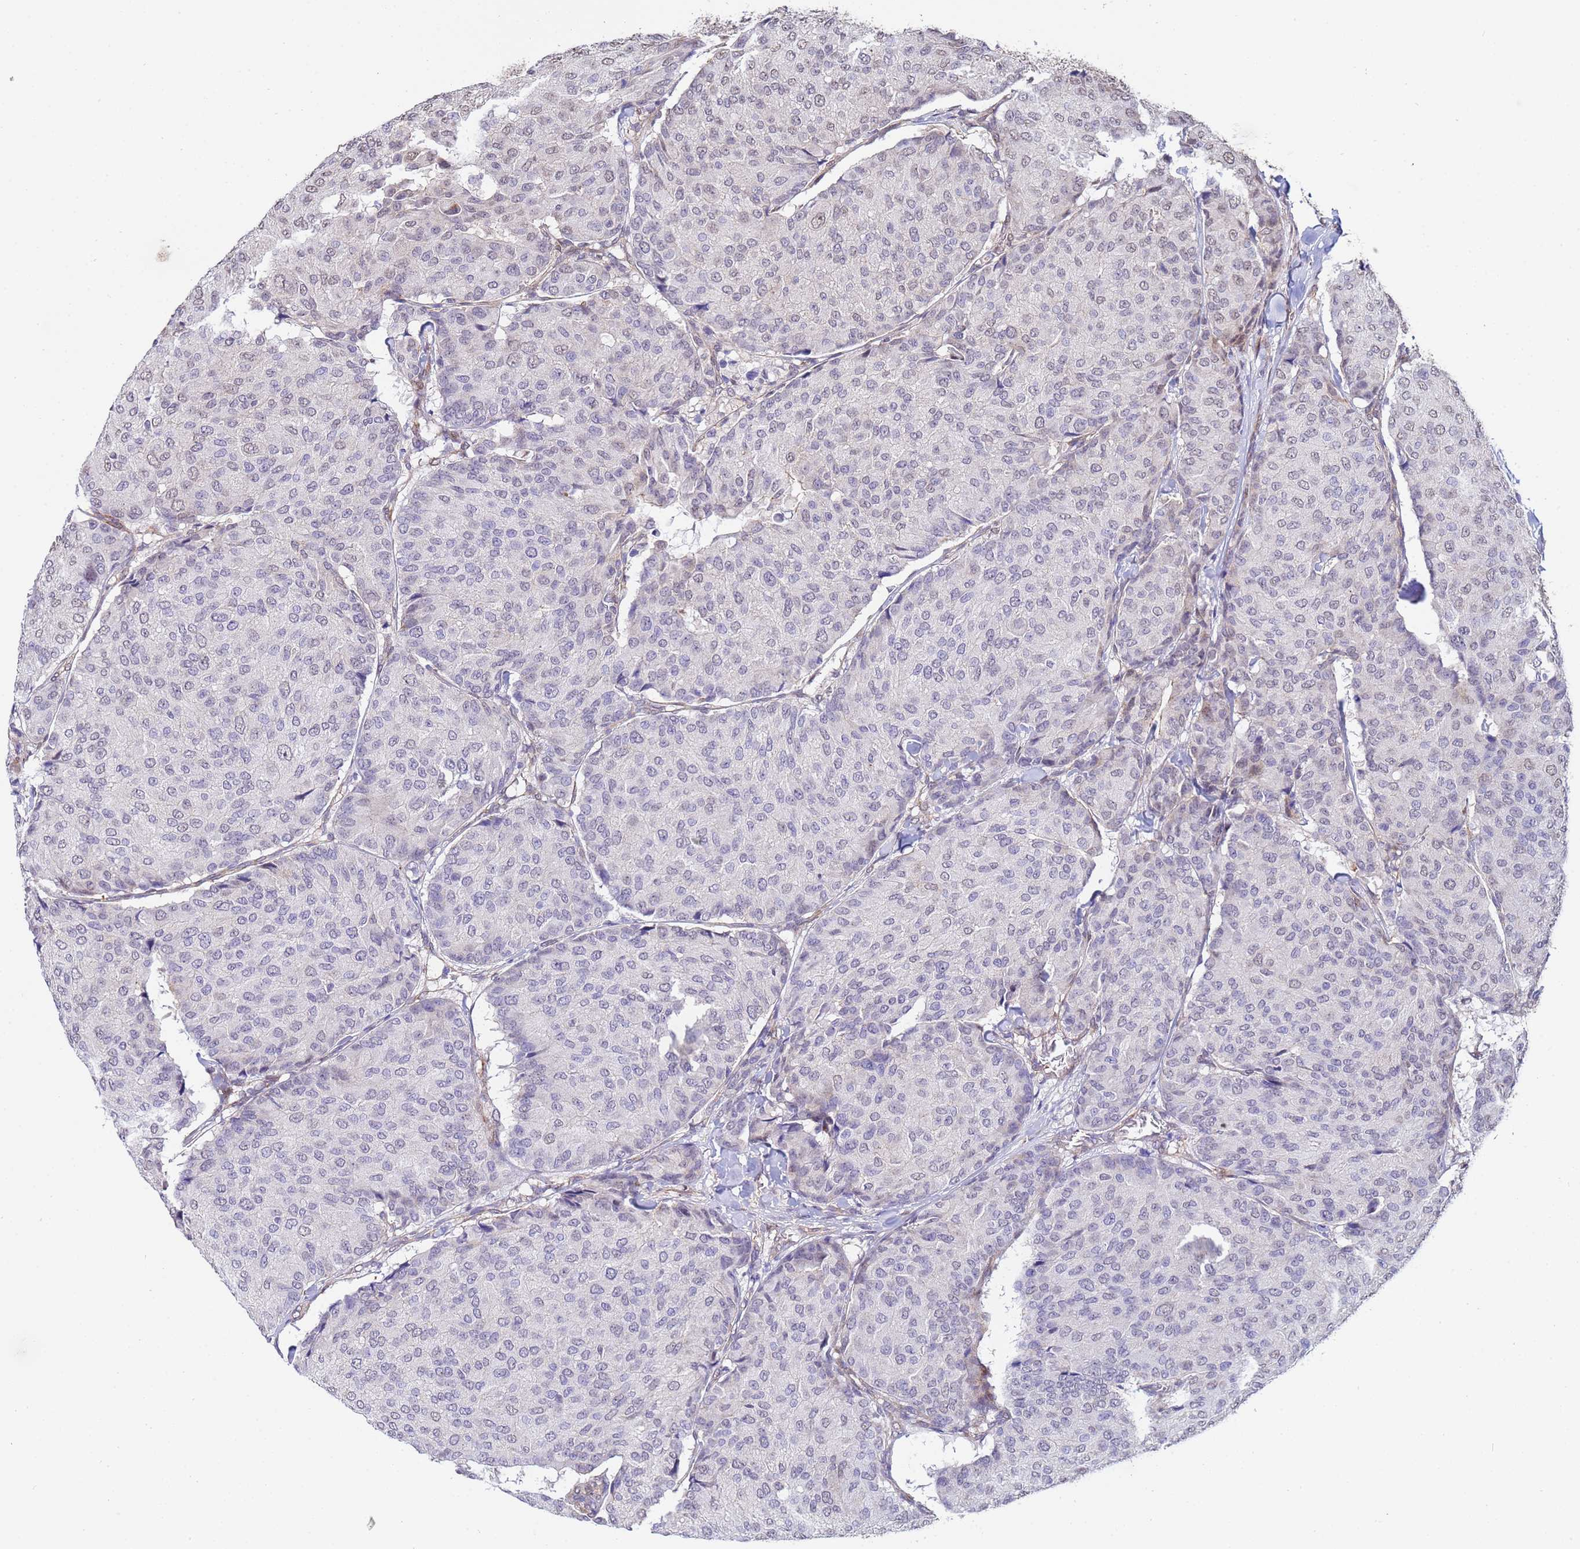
{"staining": {"intensity": "weak", "quantity": "<25%", "location": "nuclear"}, "tissue": "breast cancer", "cell_type": "Tumor cells", "image_type": "cancer", "snomed": [{"axis": "morphology", "description": "Duct carcinoma"}, {"axis": "topography", "description": "Breast"}], "caption": "High power microscopy histopathology image of an immunohistochemistry histopathology image of intraductal carcinoma (breast), revealing no significant expression in tumor cells.", "gene": "TRIP6", "patient": {"sex": "female", "age": 75}}